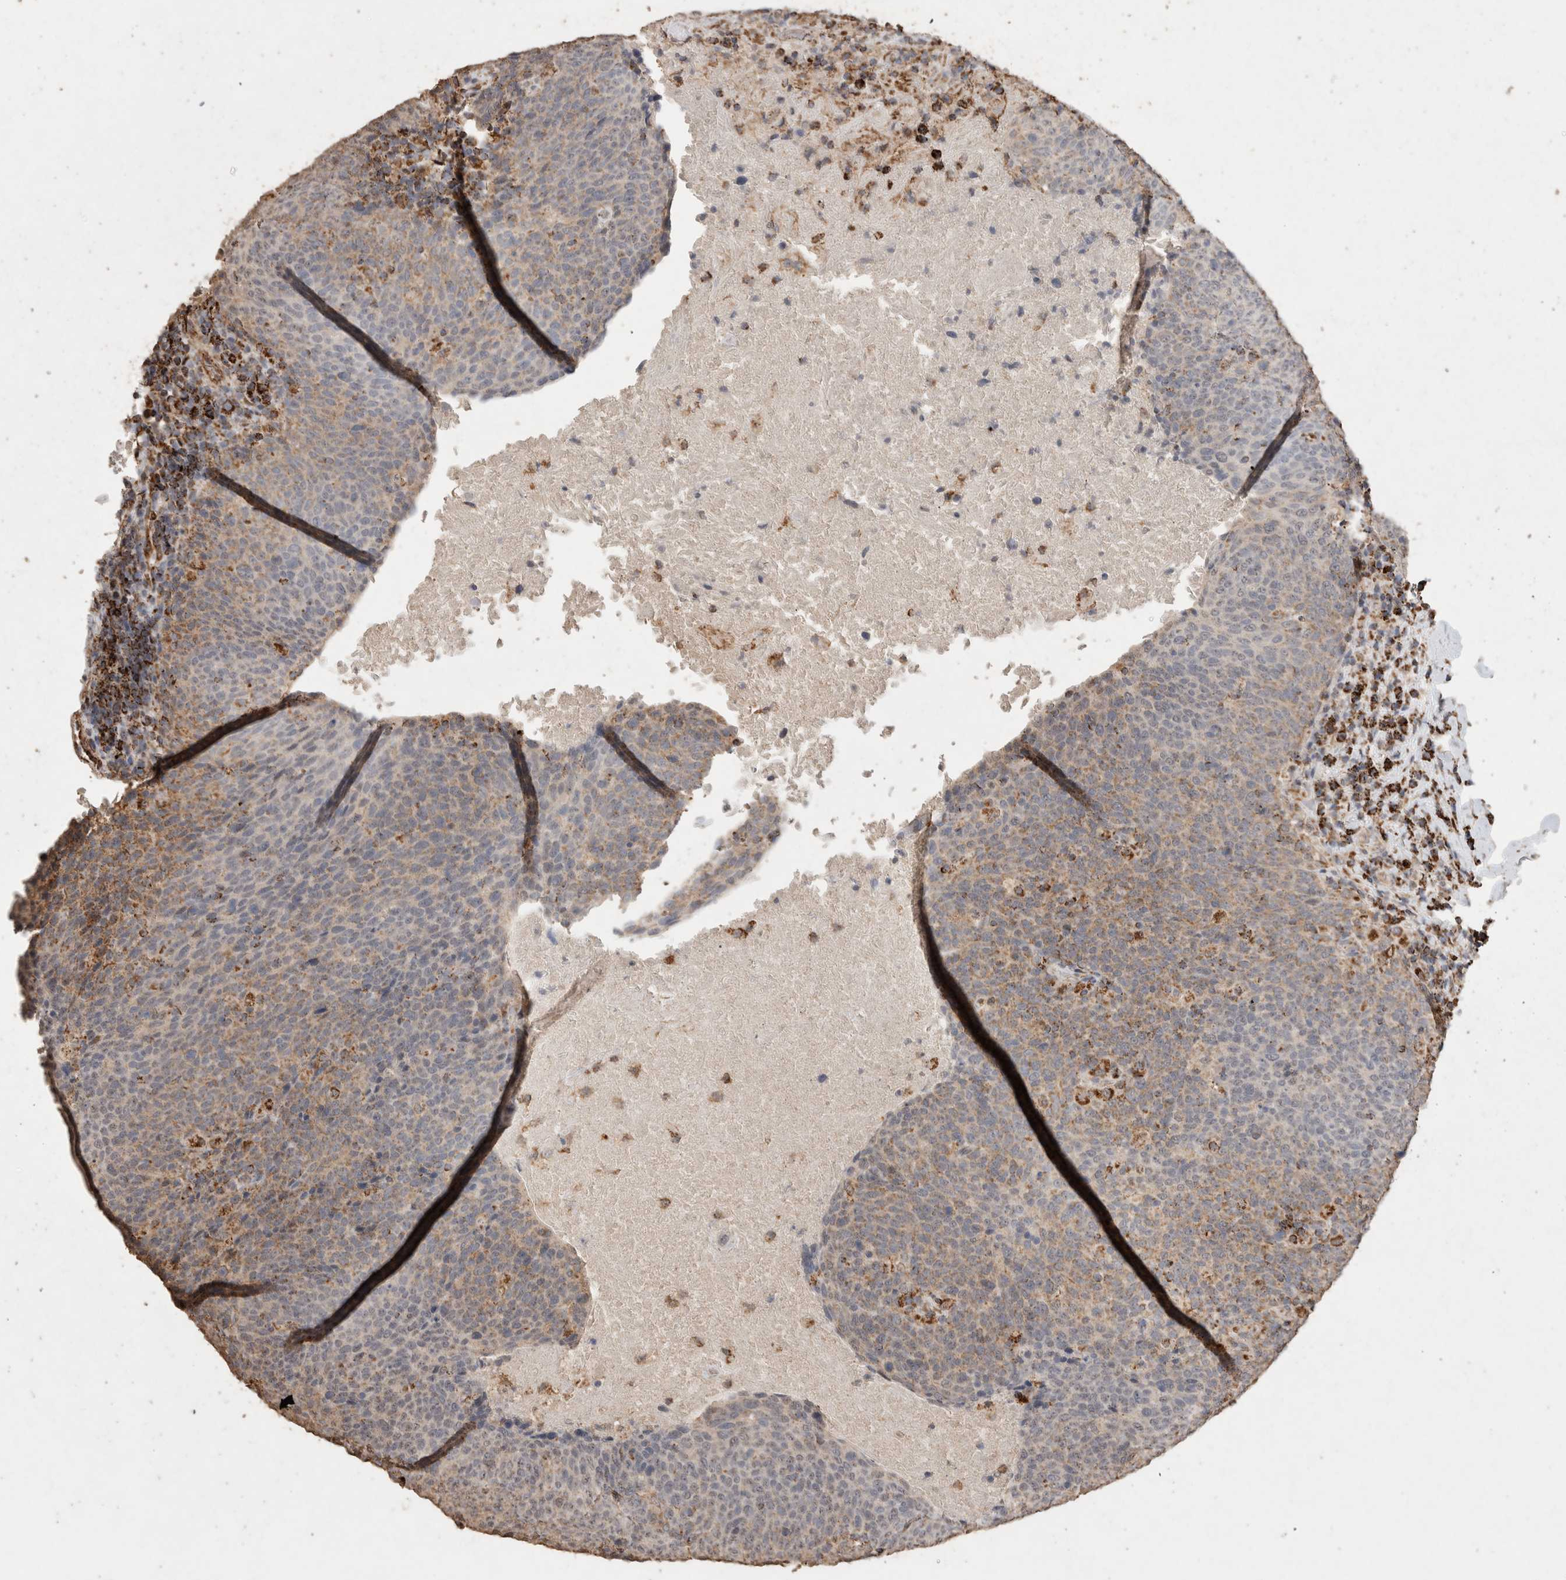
{"staining": {"intensity": "weak", "quantity": ">75%", "location": "cytoplasmic/membranous"}, "tissue": "head and neck cancer", "cell_type": "Tumor cells", "image_type": "cancer", "snomed": [{"axis": "morphology", "description": "Squamous cell carcinoma, NOS"}, {"axis": "morphology", "description": "Squamous cell carcinoma, metastatic, NOS"}, {"axis": "topography", "description": "Lymph node"}, {"axis": "topography", "description": "Head-Neck"}], "caption": "Weak cytoplasmic/membranous expression for a protein is seen in about >75% of tumor cells of head and neck cancer using immunohistochemistry.", "gene": "ACADM", "patient": {"sex": "male", "age": 62}}